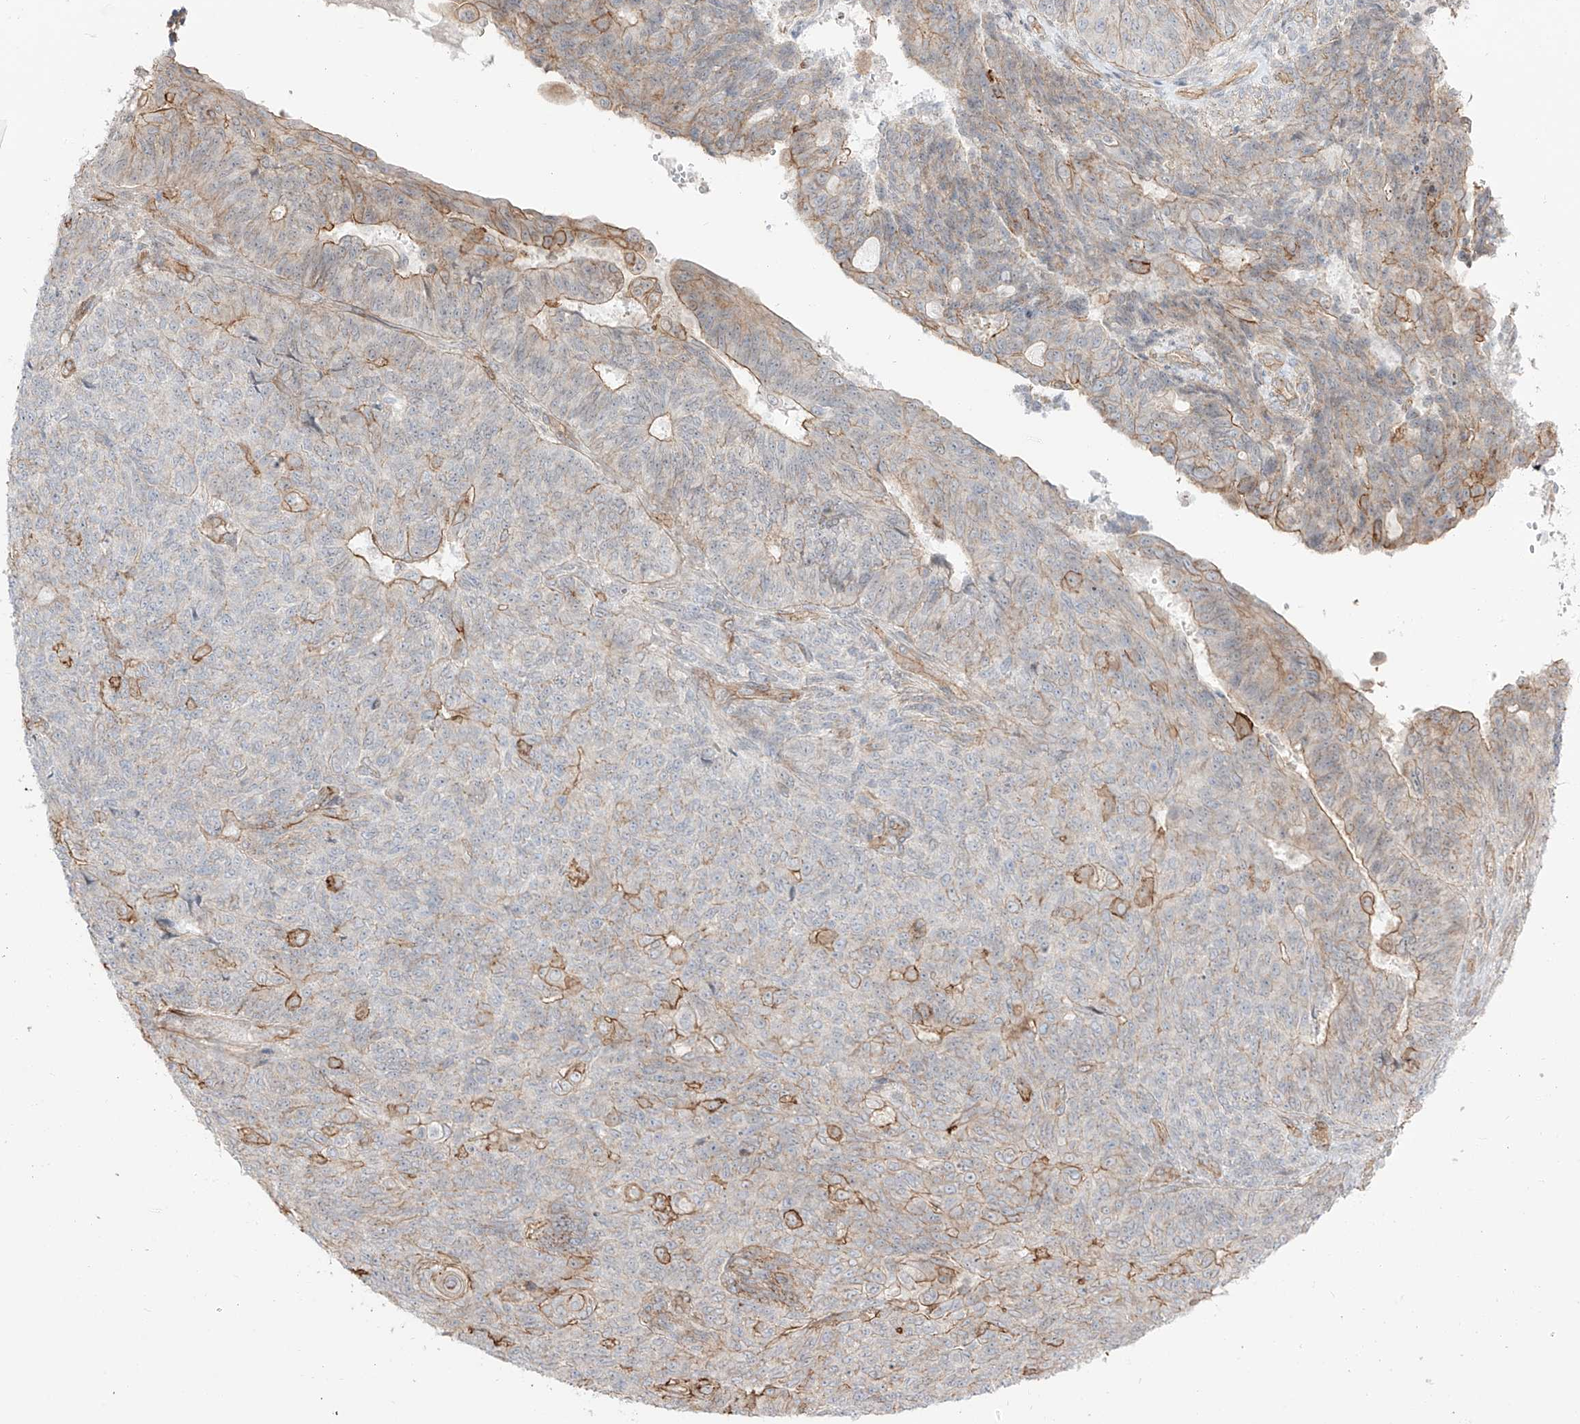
{"staining": {"intensity": "moderate", "quantity": "<25%", "location": "cytoplasmic/membranous"}, "tissue": "endometrial cancer", "cell_type": "Tumor cells", "image_type": "cancer", "snomed": [{"axis": "morphology", "description": "Adenocarcinoma, NOS"}, {"axis": "topography", "description": "Endometrium"}], "caption": "This is a photomicrograph of immunohistochemistry staining of endometrial adenocarcinoma, which shows moderate staining in the cytoplasmic/membranous of tumor cells.", "gene": "ZNF180", "patient": {"sex": "female", "age": 32}}